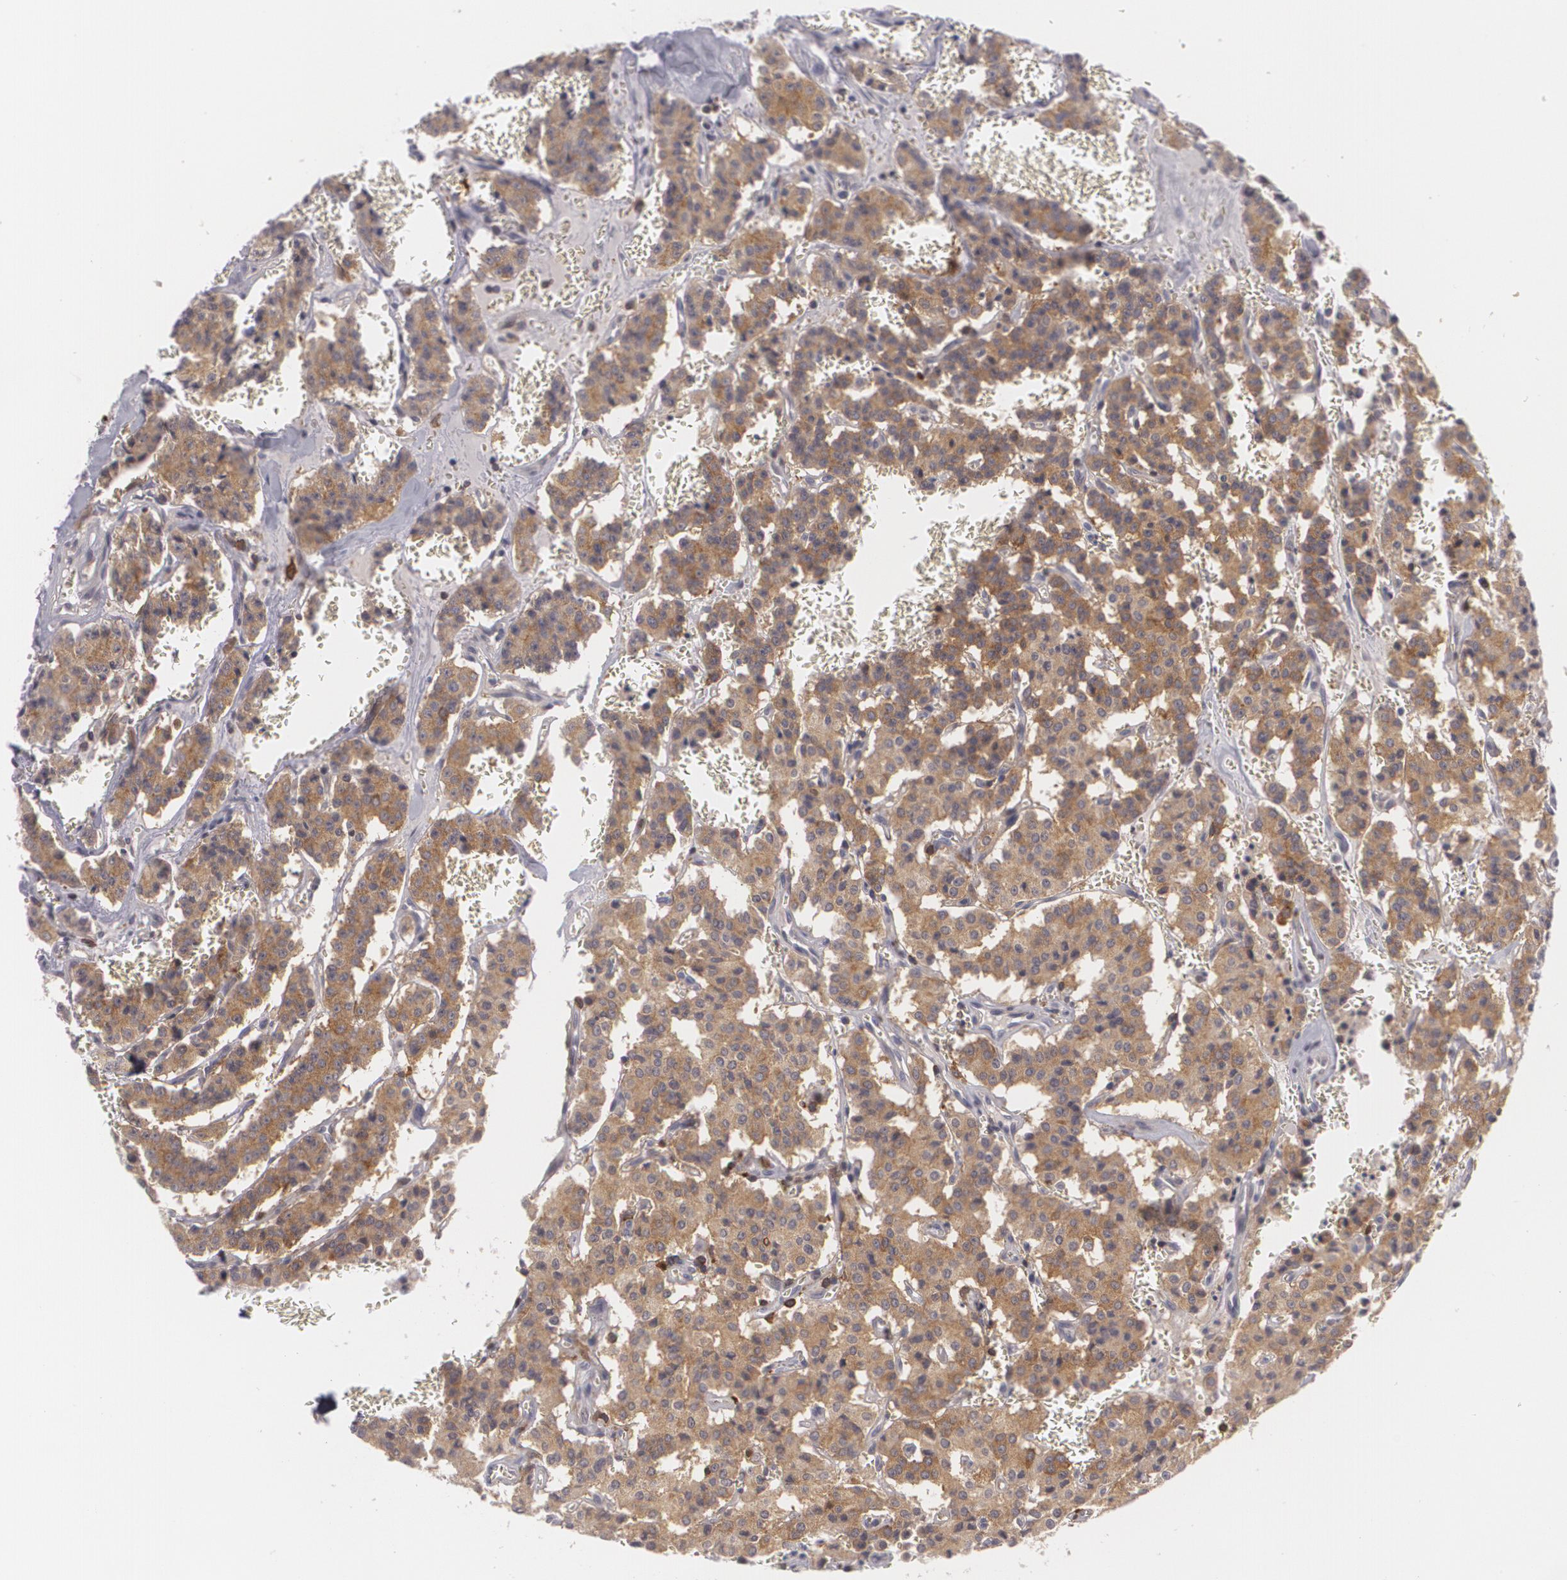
{"staining": {"intensity": "moderate", "quantity": ">75%", "location": "cytoplasmic/membranous"}, "tissue": "carcinoid", "cell_type": "Tumor cells", "image_type": "cancer", "snomed": [{"axis": "morphology", "description": "Carcinoid, malignant, NOS"}, {"axis": "topography", "description": "Bronchus"}], "caption": "A histopathology image showing moderate cytoplasmic/membranous expression in about >75% of tumor cells in malignant carcinoid, as visualized by brown immunohistochemical staining.", "gene": "BIN1", "patient": {"sex": "male", "age": 55}}